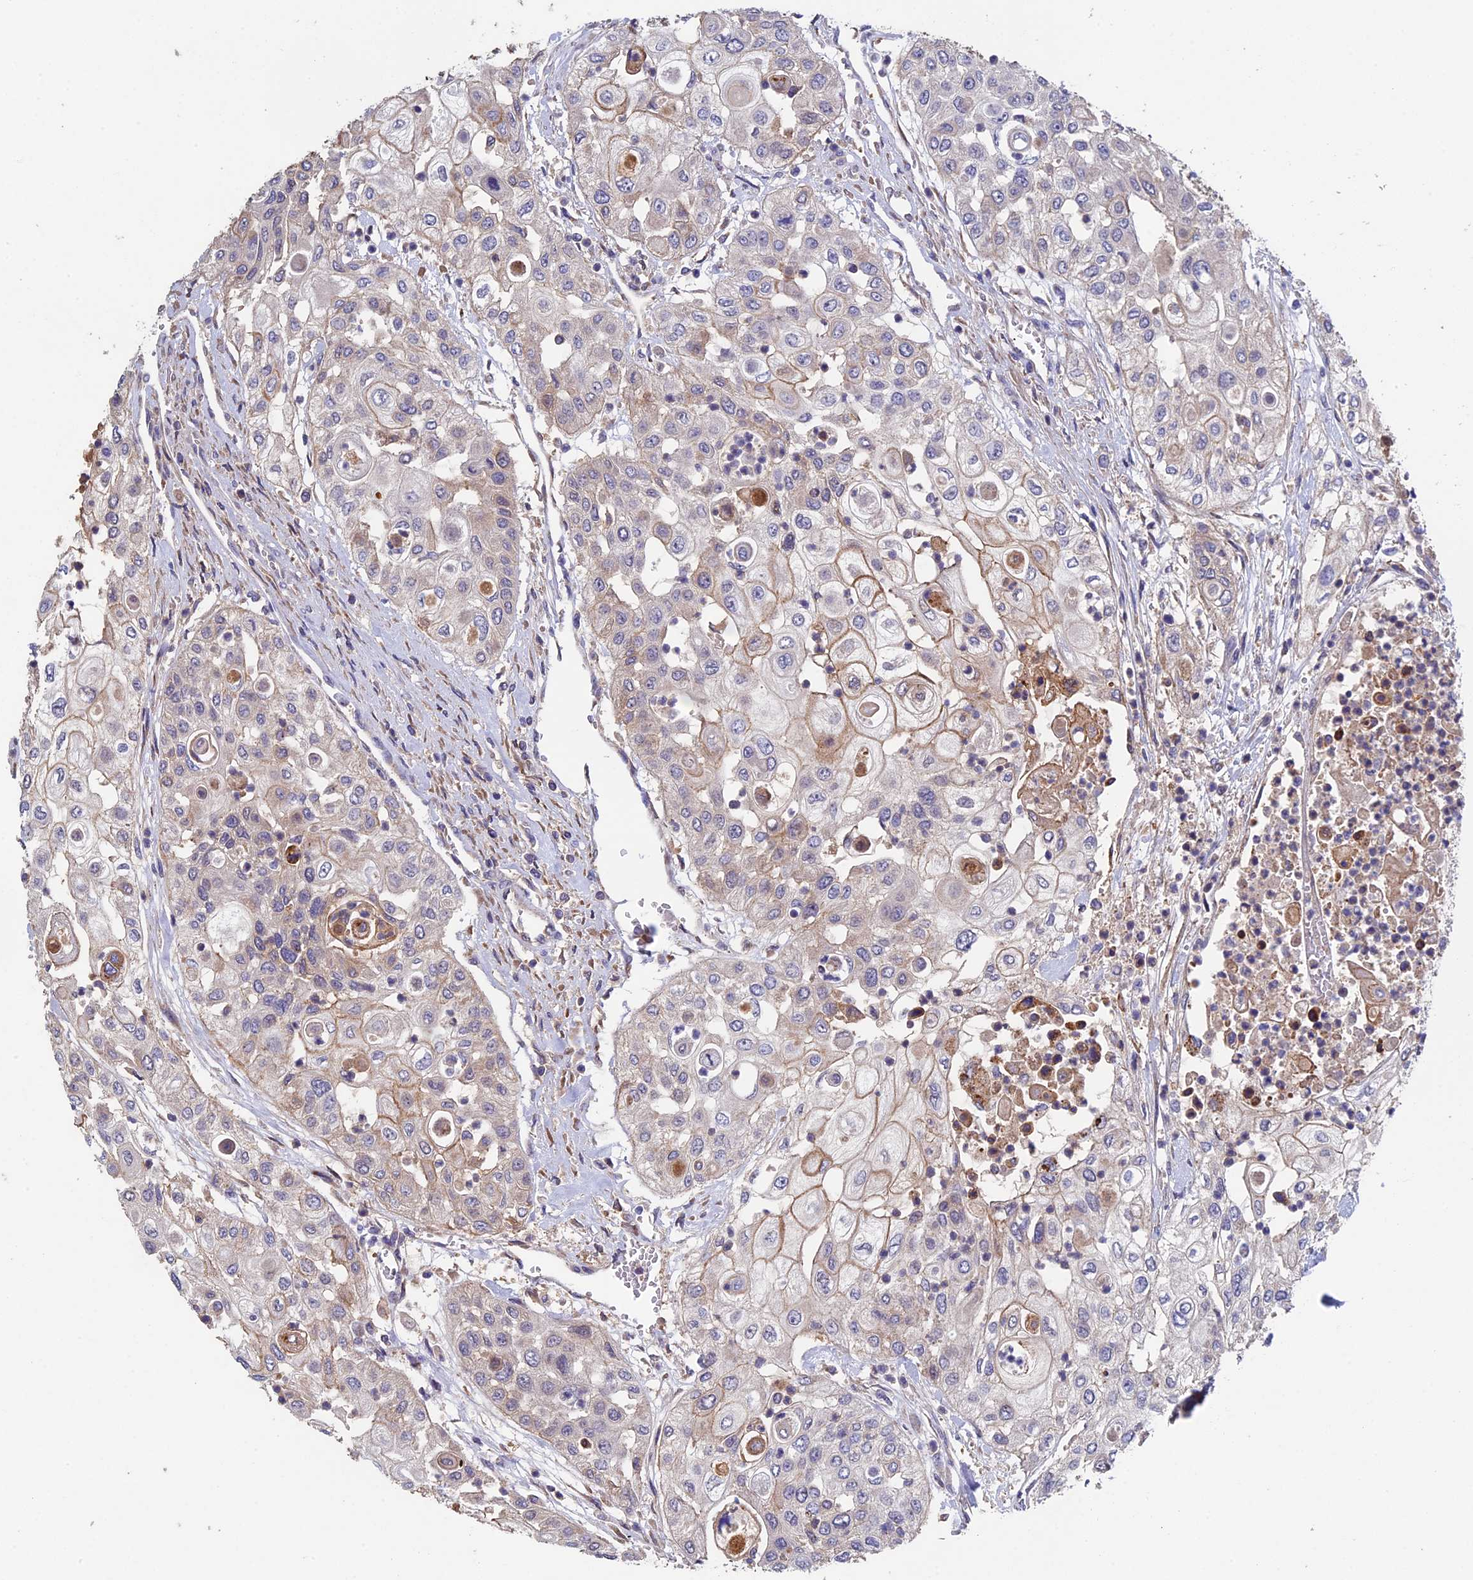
{"staining": {"intensity": "moderate", "quantity": "<25%", "location": "cytoplasmic/membranous"}, "tissue": "urothelial cancer", "cell_type": "Tumor cells", "image_type": "cancer", "snomed": [{"axis": "morphology", "description": "Urothelial carcinoma, High grade"}, {"axis": "topography", "description": "Urinary bladder"}], "caption": "Moderate cytoplasmic/membranous protein expression is seen in about <25% of tumor cells in high-grade urothelial carcinoma. The staining was performed using DAB (3,3'-diaminobenzidine), with brown indicating positive protein expression. Nuclei are stained blue with hematoxylin.", "gene": "LCMT1", "patient": {"sex": "female", "age": 79}}